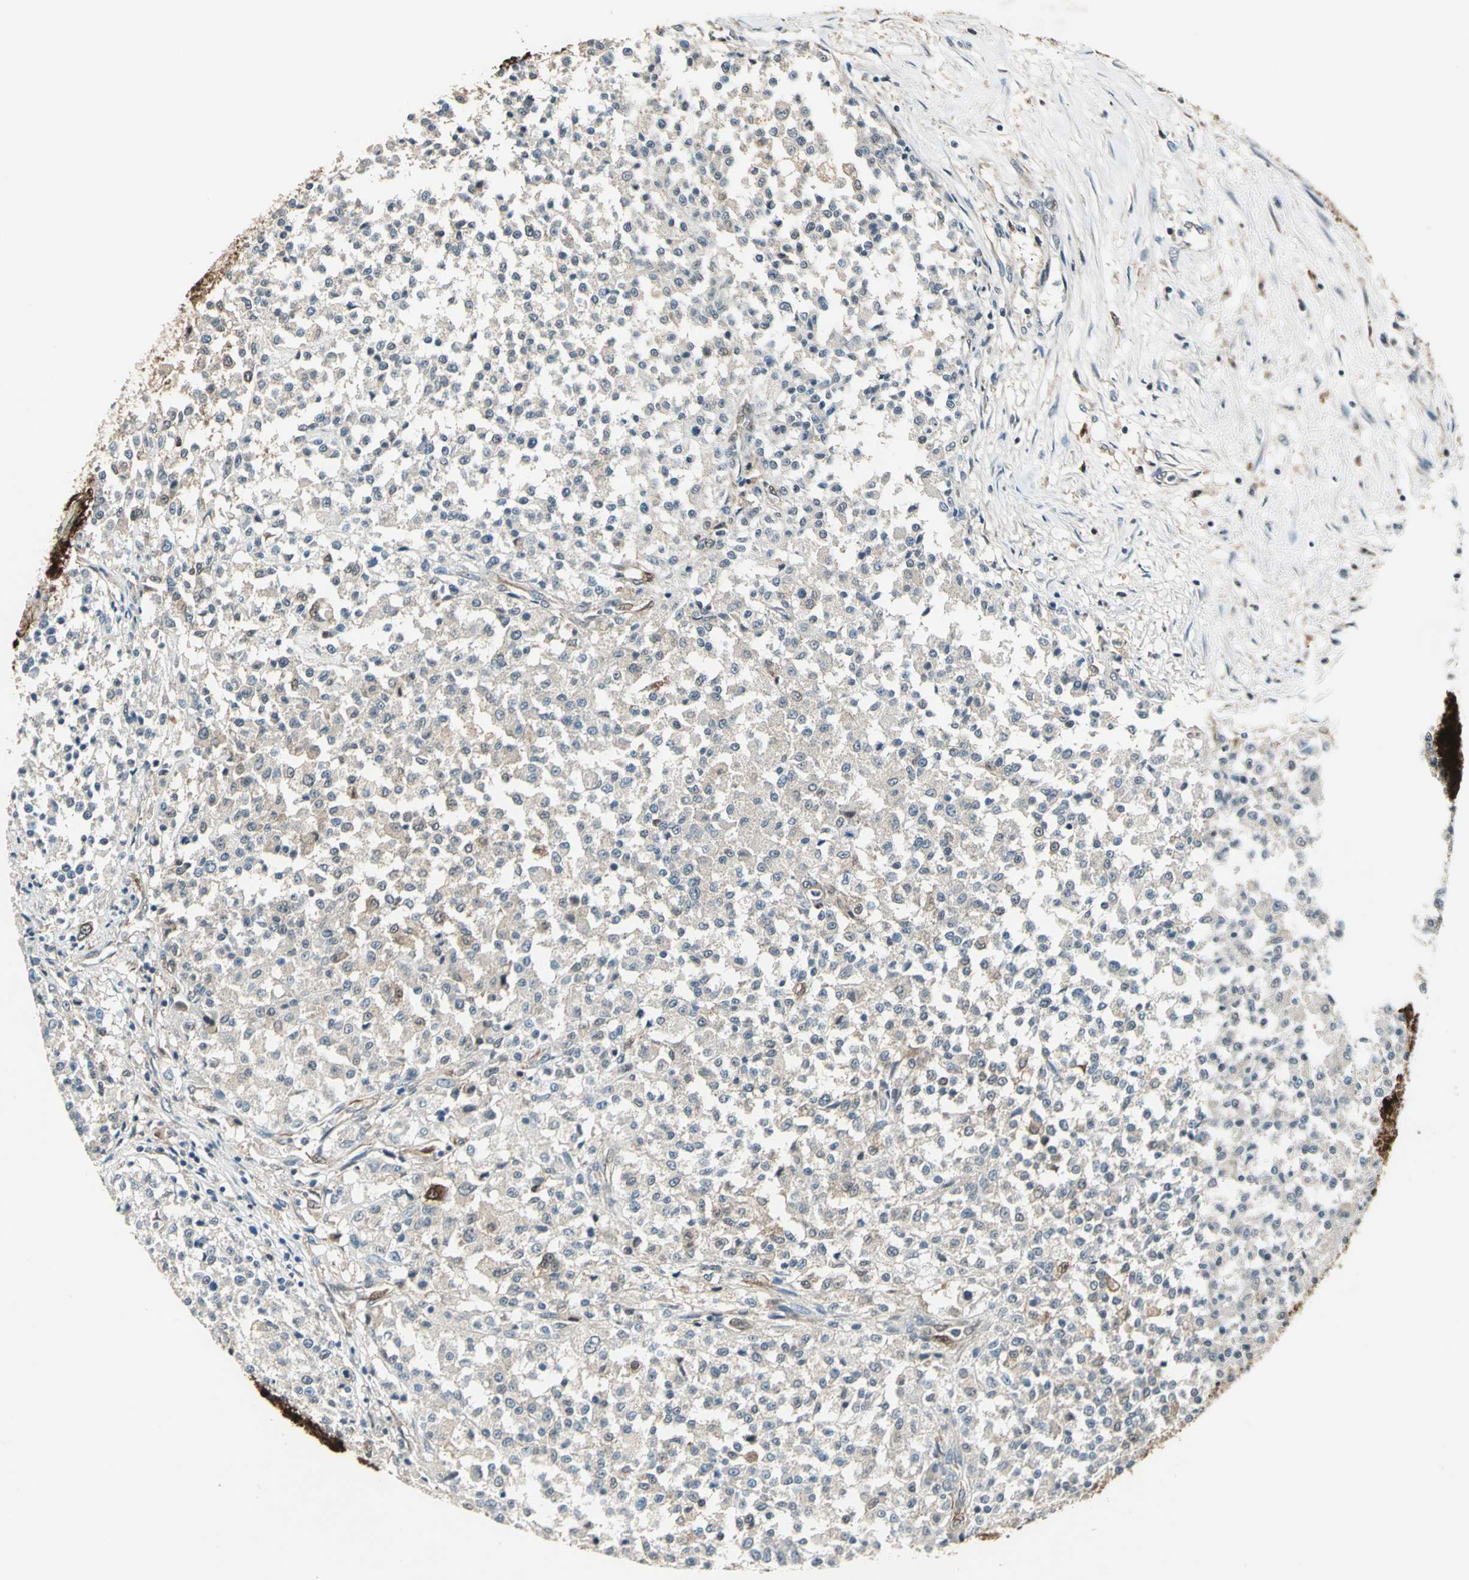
{"staining": {"intensity": "weak", "quantity": "25%-75%", "location": "cytoplasmic/membranous"}, "tissue": "testis cancer", "cell_type": "Tumor cells", "image_type": "cancer", "snomed": [{"axis": "morphology", "description": "Seminoma, NOS"}, {"axis": "topography", "description": "Testis"}], "caption": "Human testis seminoma stained for a protein (brown) demonstrates weak cytoplasmic/membranous positive staining in about 25%-75% of tumor cells.", "gene": "RRM2B", "patient": {"sex": "male", "age": 59}}